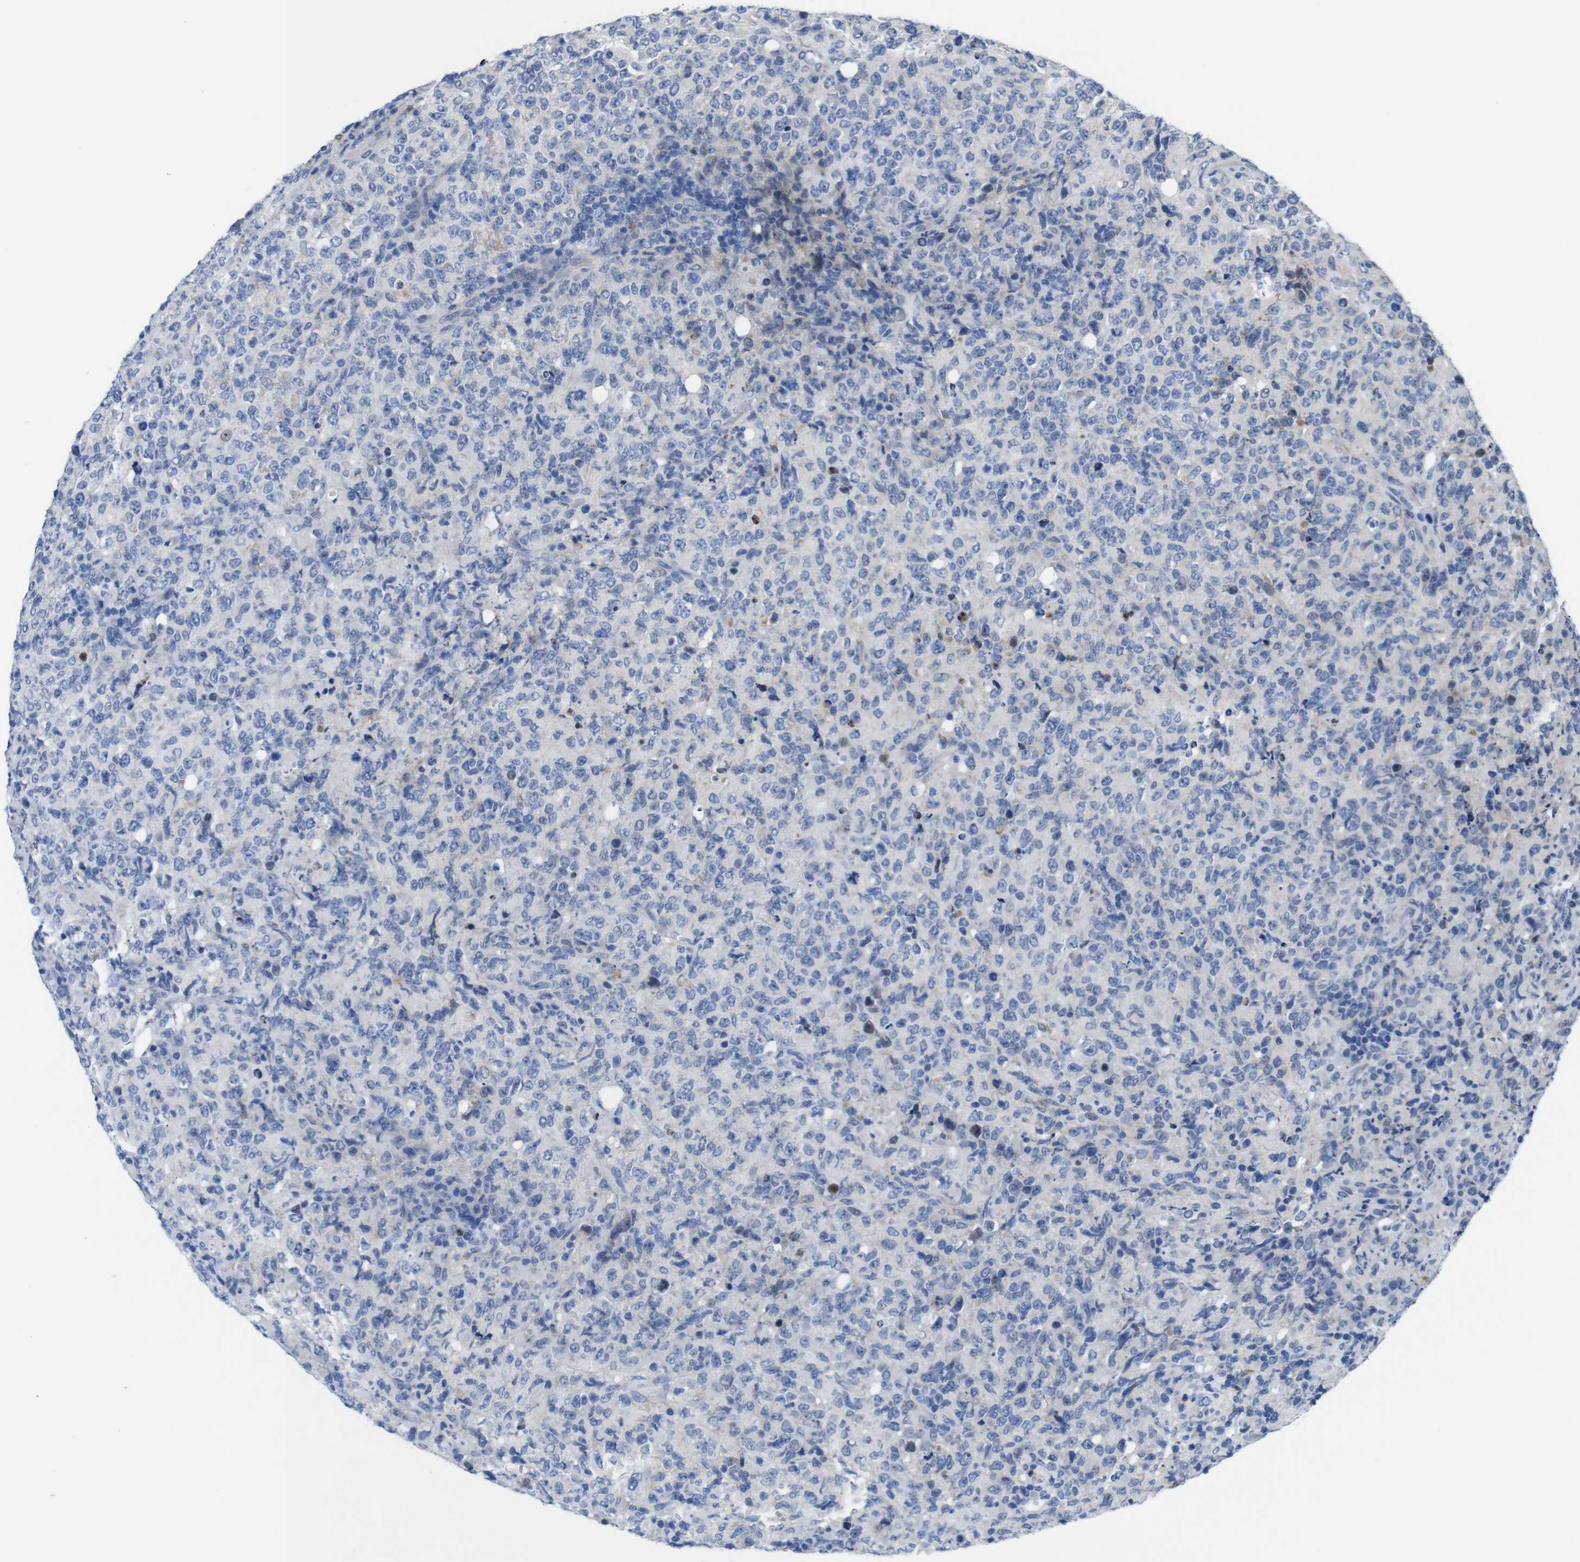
{"staining": {"intensity": "negative", "quantity": "none", "location": "none"}, "tissue": "lymphoma", "cell_type": "Tumor cells", "image_type": "cancer", "snomed": [{"axis": "morphology", "description": "Malignant lymphoma, non-Hodgkin's type, High grade"}, {"axis": "topography", "description": "Tonsil"}], "caption": "High-grade malignant lymphoma, non-Hodgkin's type was stained to show a protein in brown. There is no significant expression in tumor cells.", "gene": "C1RL", "patient": {"sex": "female", "age": 36}}